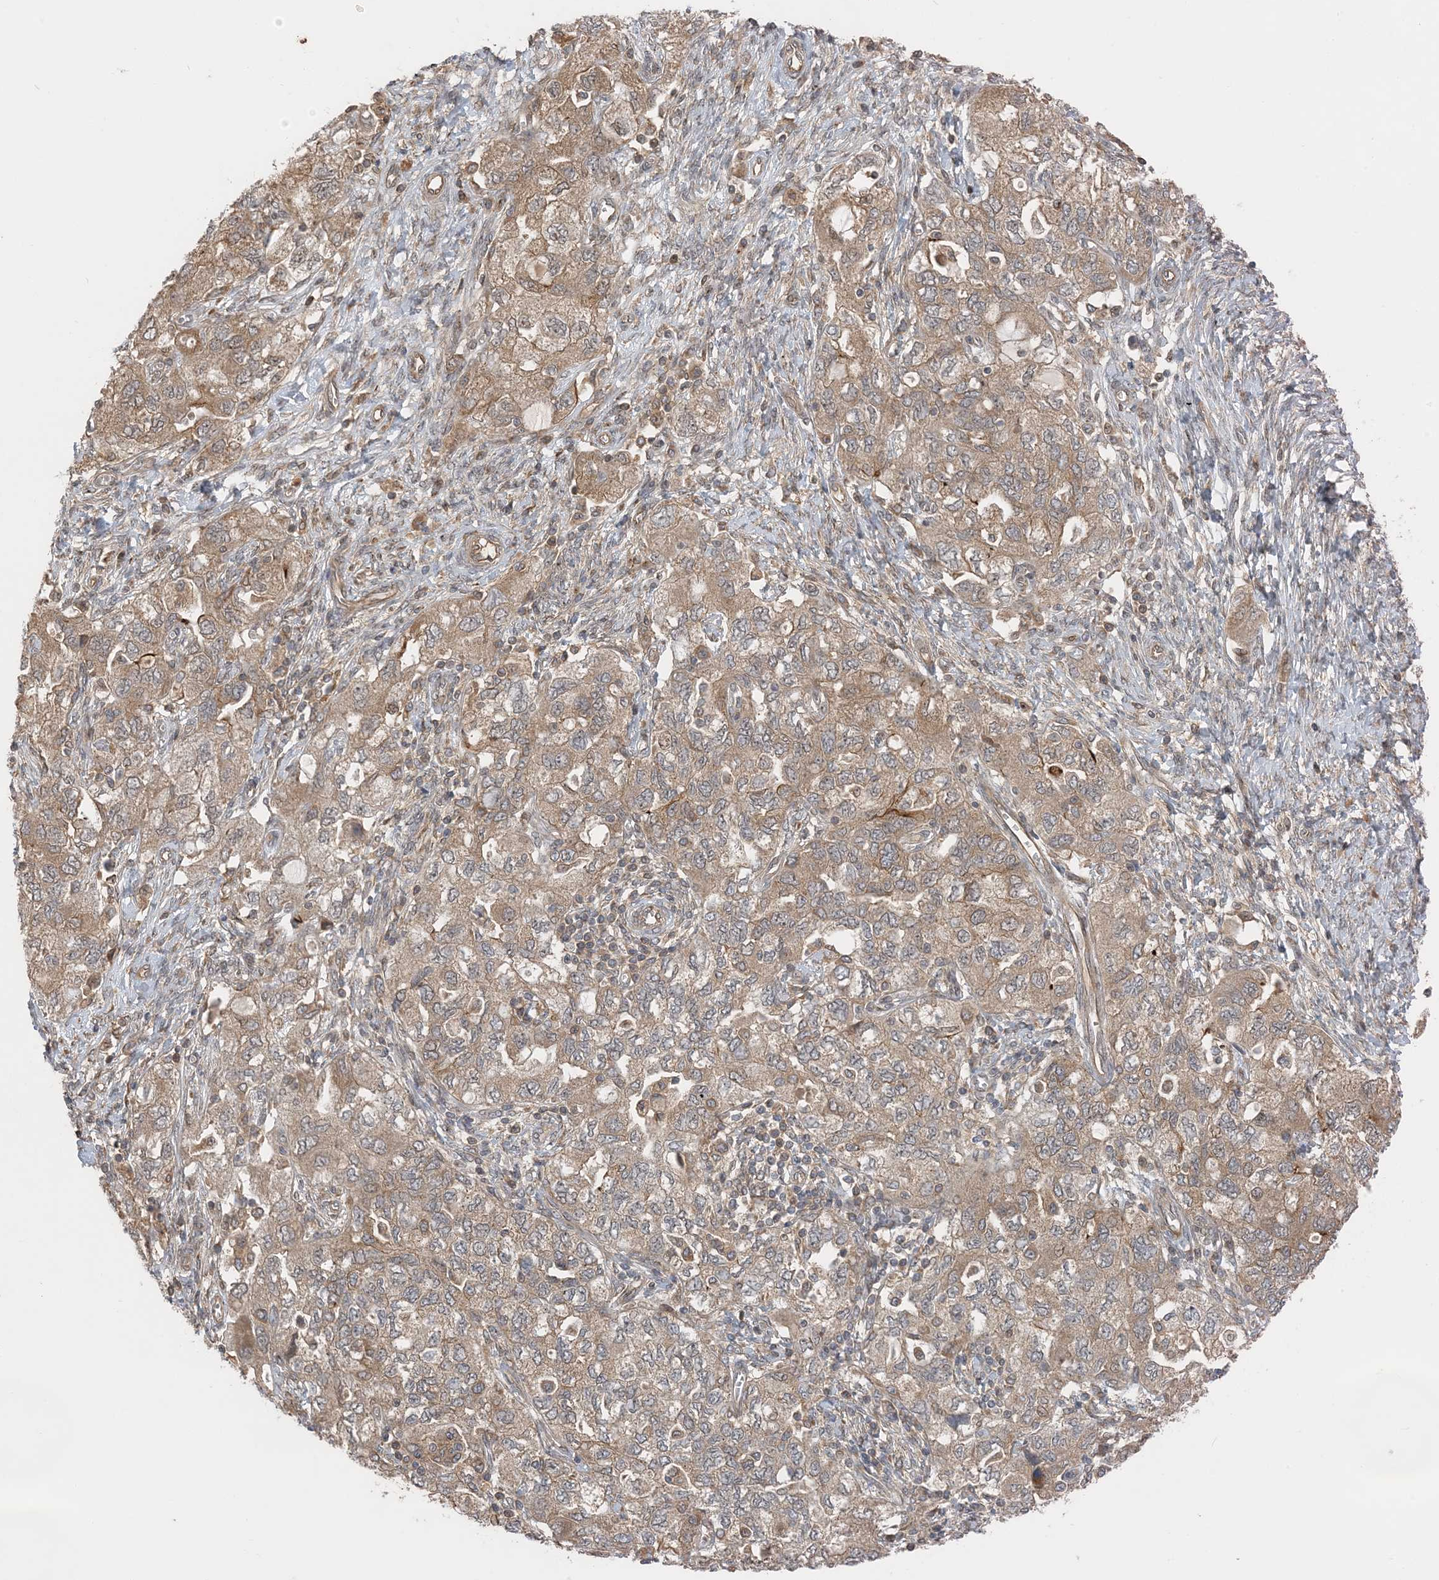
{"staining": {"intensity": "moderate", "quantity": ">75%", "location": "cytoplasmic/membranous"}, "tissue": "ovarian cancer", "cell_type": "Tumor cells", "image_type": "cancer", "snomed": [{"axis": "morphology", "description": "Carcinoma, NOS"}, {"axis": "morphology", "description": "Cystadenocarcinoma, serous, NOS"}, {"axis": "topography", "description": "Ovary"}], "caption": "Moderate cytoplasmic/membranous positivity is appreciated in about >75% of tumor cells in ovarian carcinoma. The protein is shown in brown color, while the nuclei are stained blue.", "gene": "ZBTB3", "patient": {"sex": "female", "age": 69}}